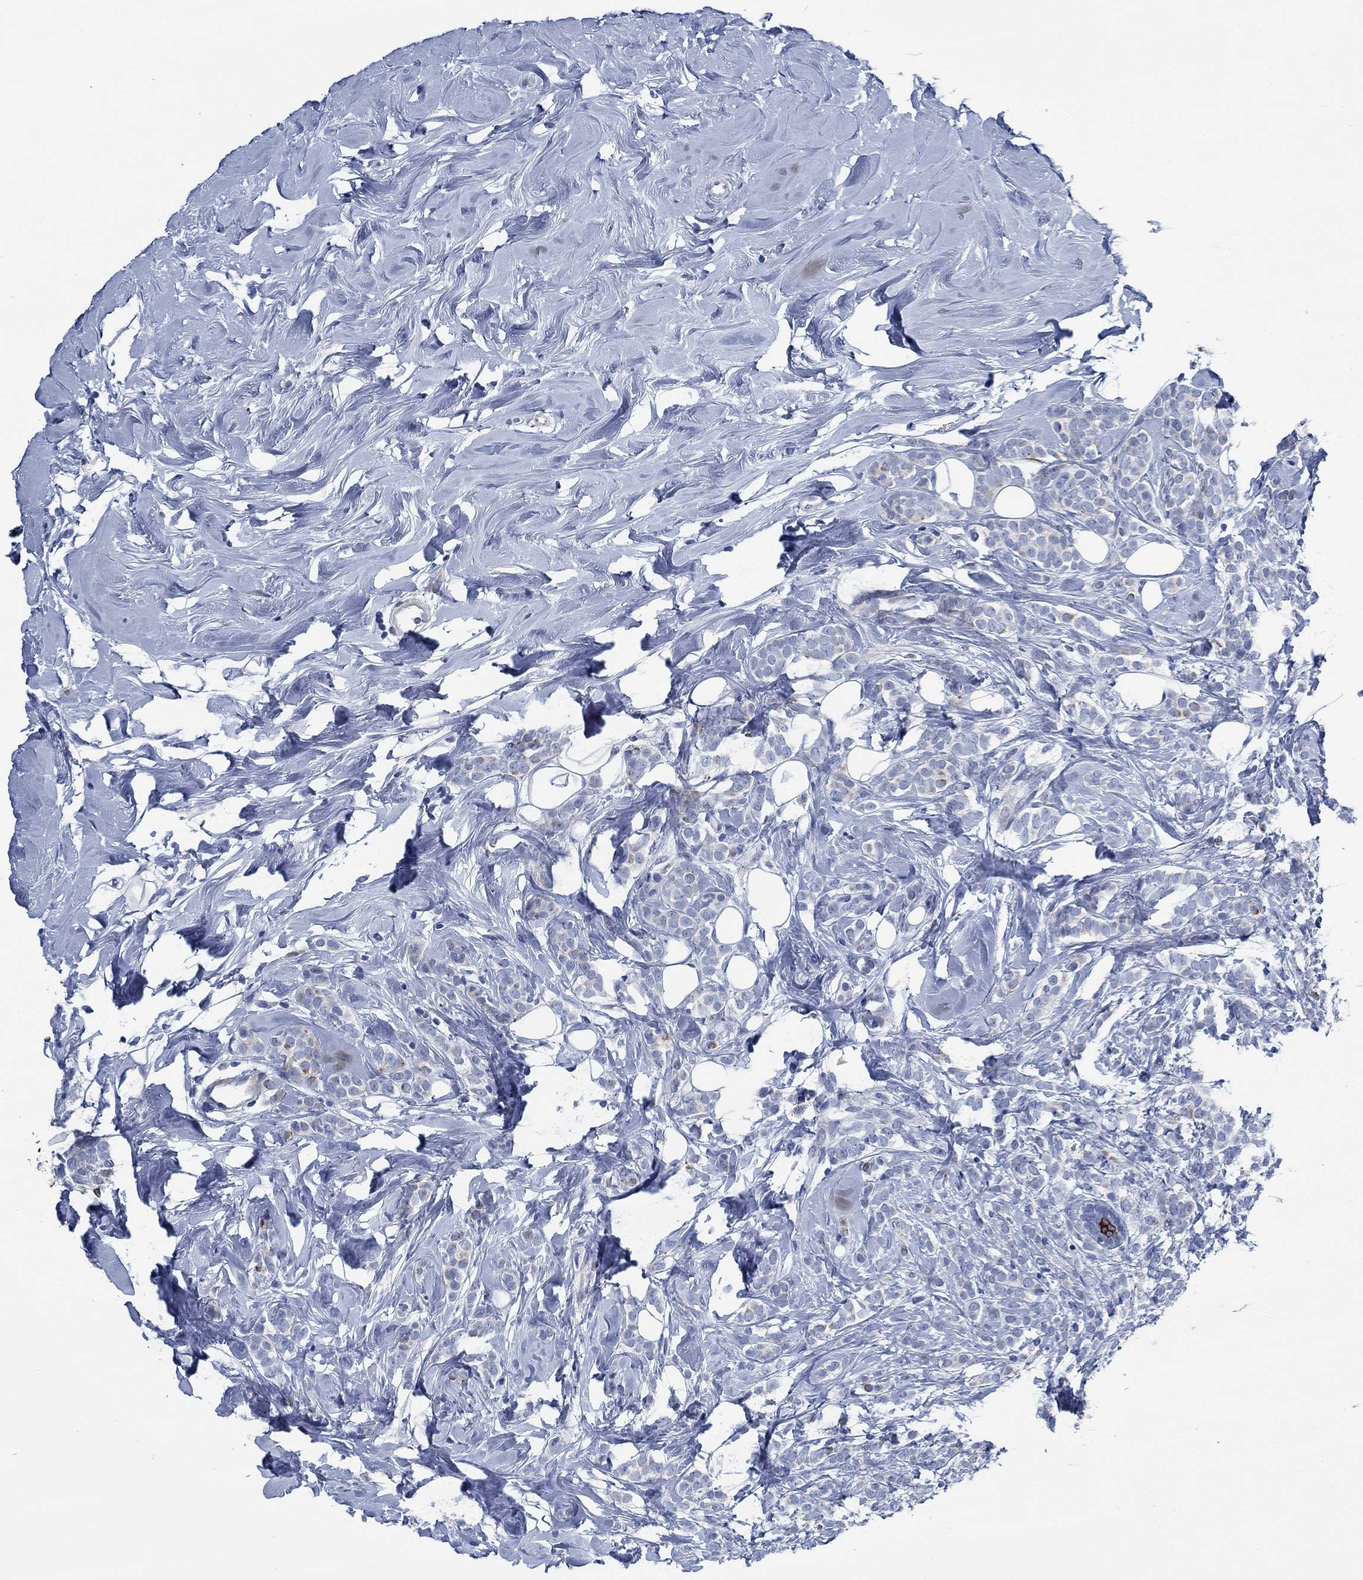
{"staining": {"intensity": "negative", "quantity": "none", "location": "none"}, "tissue": "breast cancer", "cell_type": "Tumor cells", "image_type": "cancer", "snomed": [{"axis": "morphology", "description": "Lobular carcinoma"}, {"axis": "topography", "description": "Breast"}], "caption": "Histopathology image shows no protein staining in tumor cells of lobular carcinoma (breast) tissue. (Brightfield microscopy of DAB immunohistochemistry (IHC) at high magnification).", "gene": "SVEP1", "patient": {"sex": "female", "age": 49}}